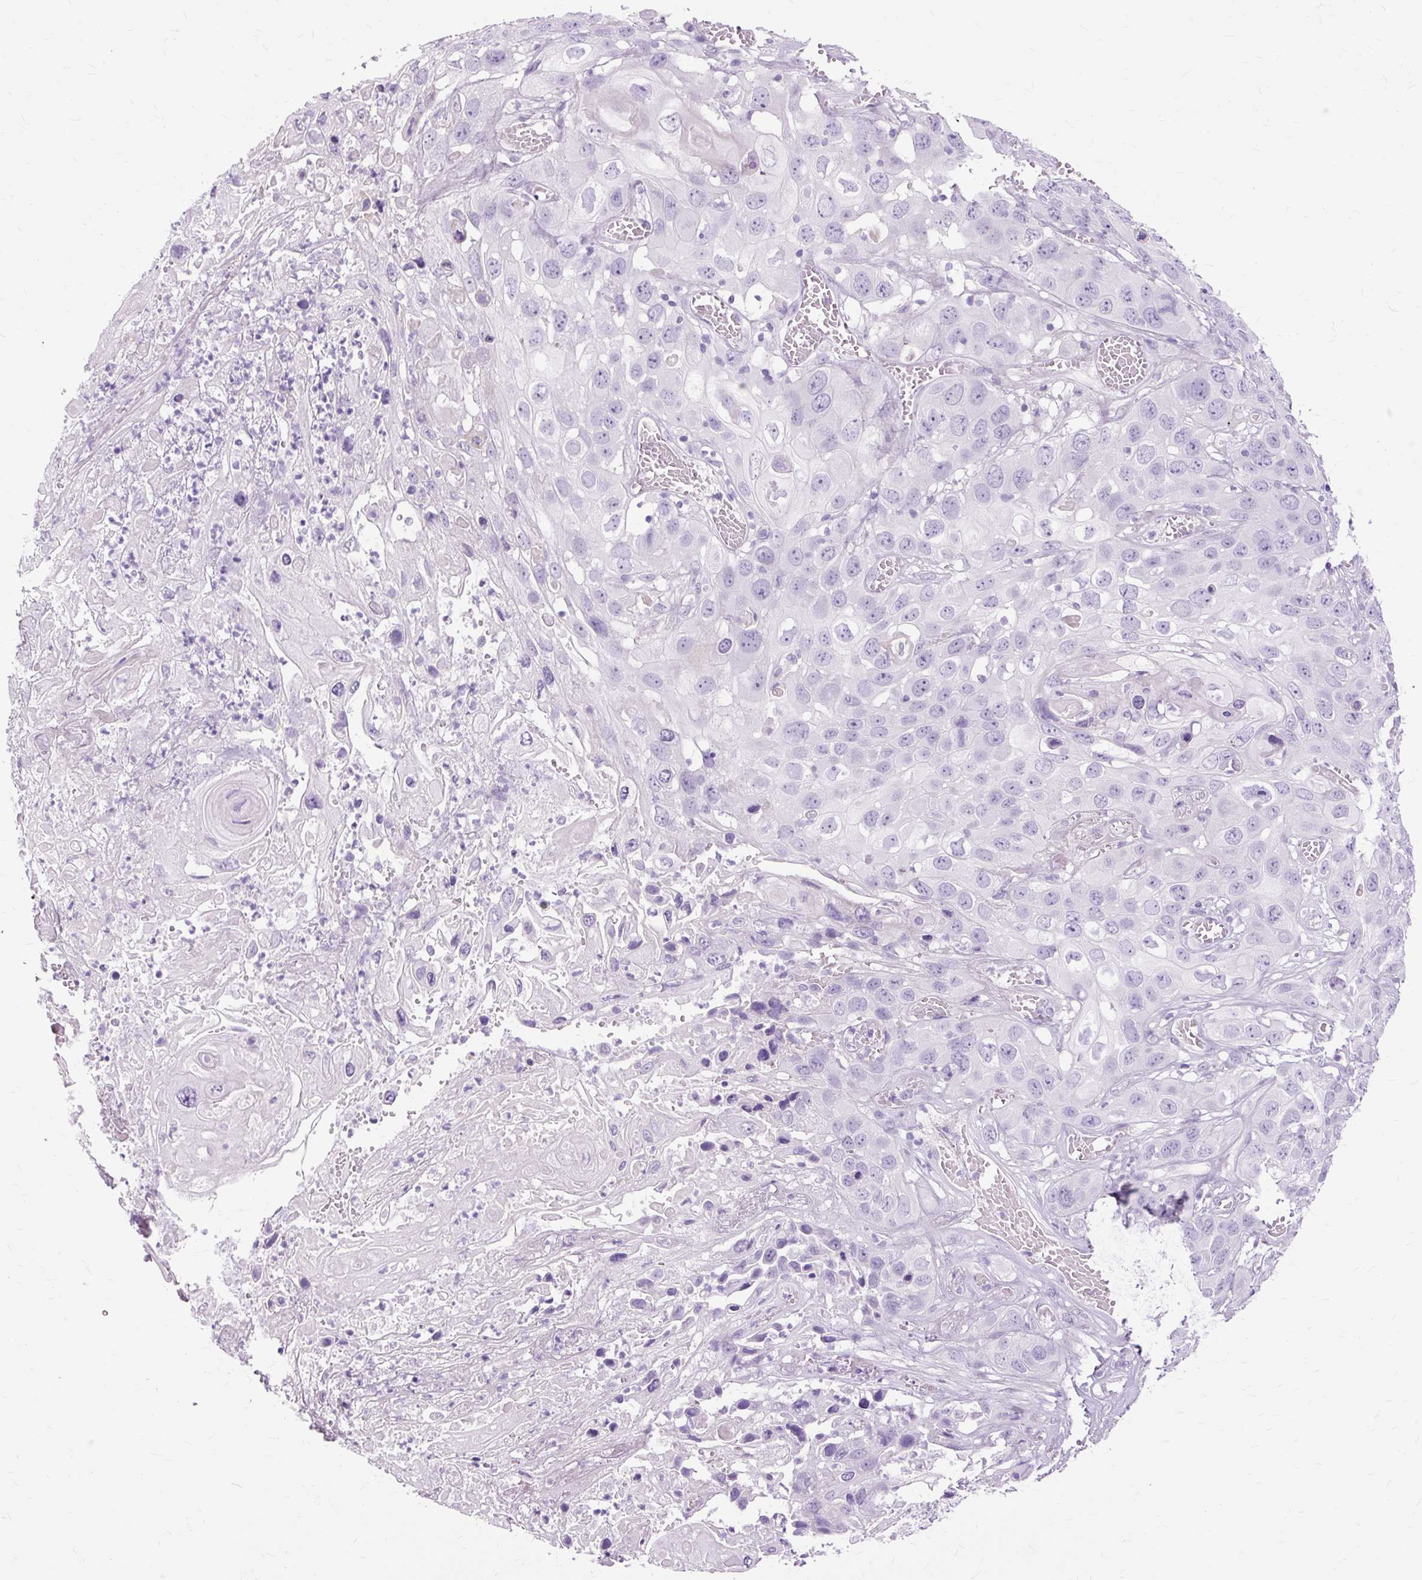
{"staining": {"intensity": "negative", "quantity": "none", "location": "none"}, "tissue": "skin cancer", "cell_type": "Tumor cells", "image_type": "cancer", "snomed": [{"axis": "morphology", "description": "Squamous cell carcinoma, NOS"}, {"axis": "topography", "description": "Skin"}], "caption": "Immunohistochemistry (IHC) of human squamous cell carcinoma (skin) shows no staining in tumor cells.", "gene": "DCTN4", "patient": {"sex": "male", "age": 55}}